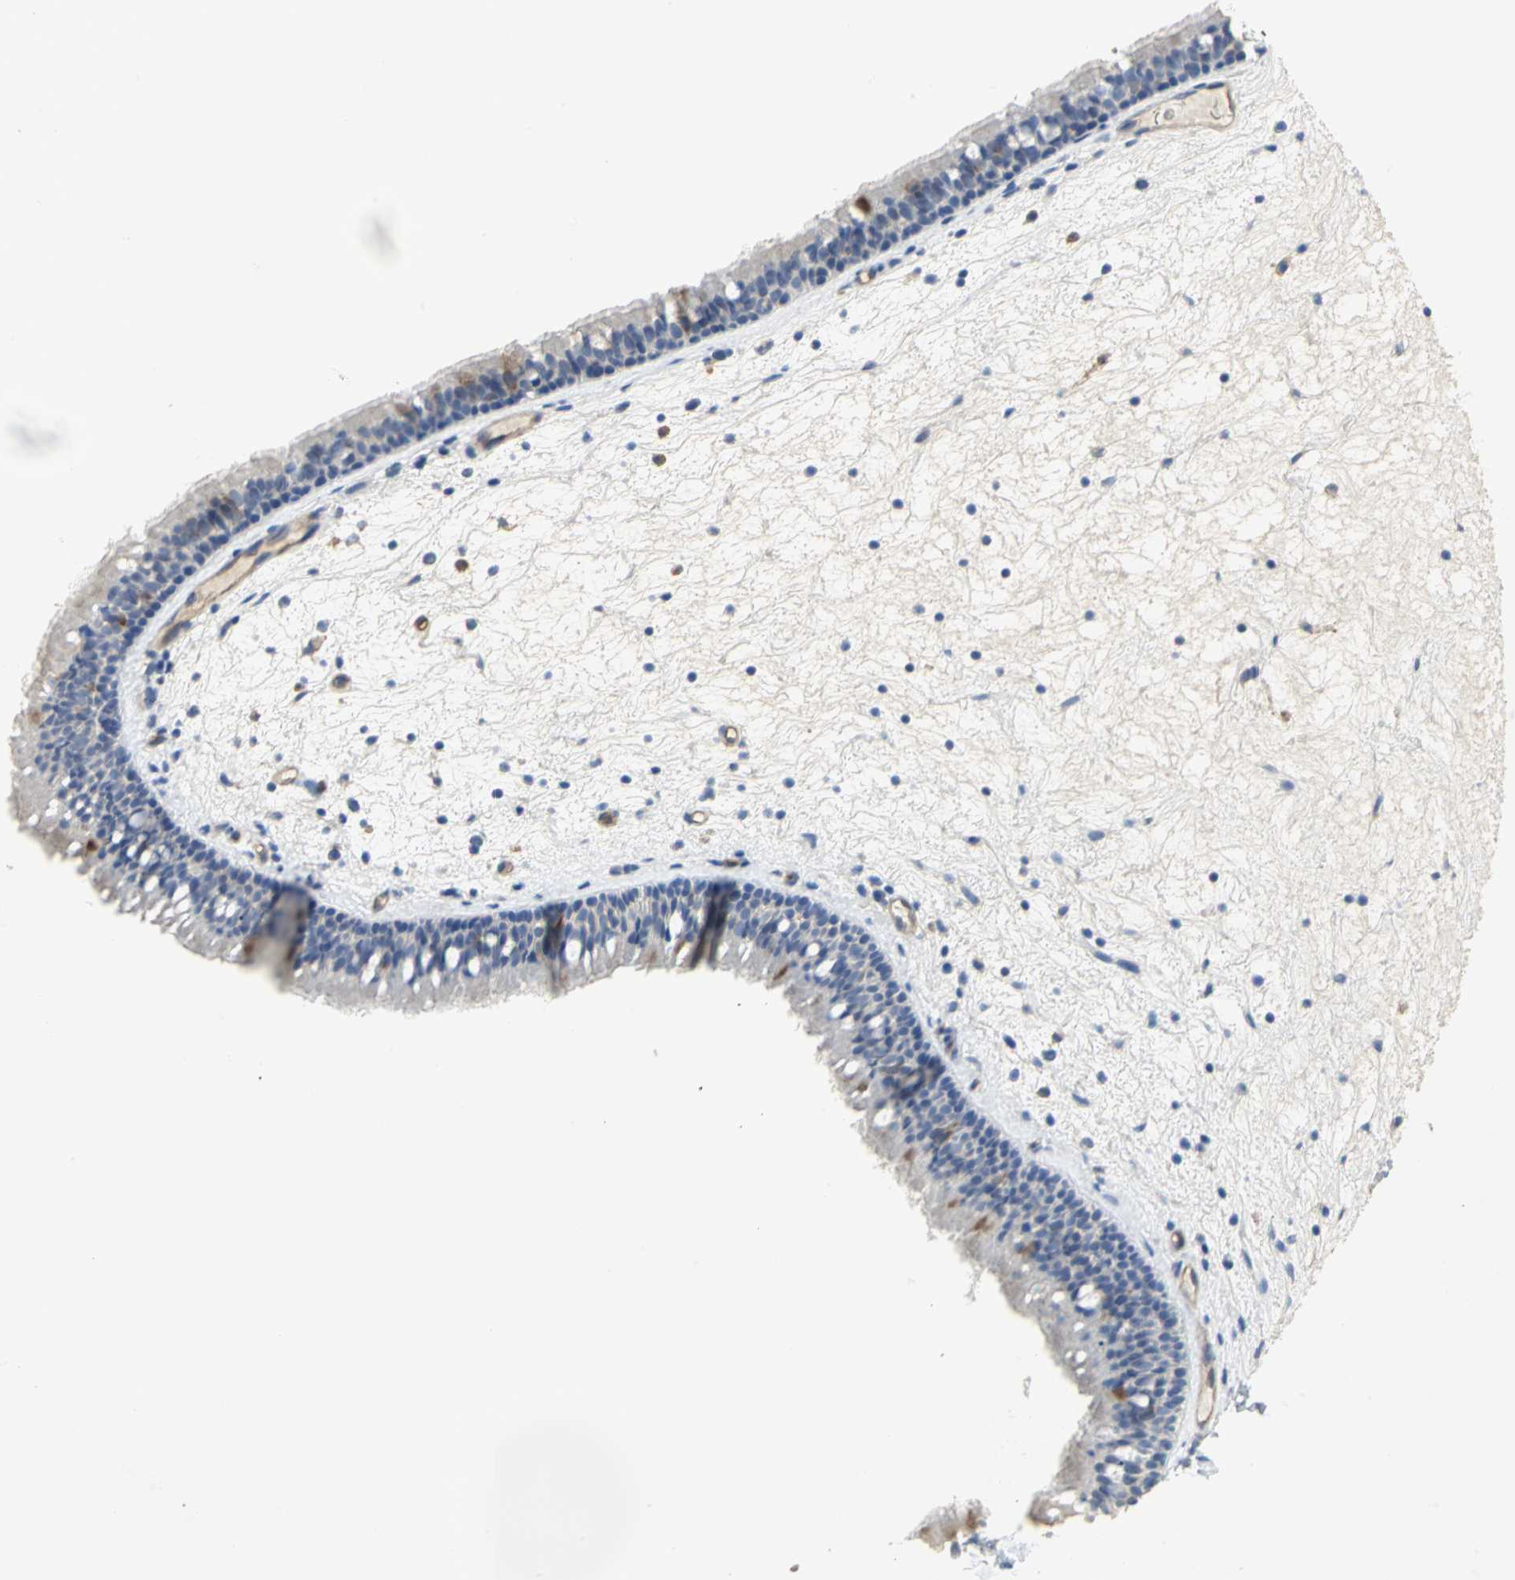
{"staining": {"intensity": "moderate", "quantity": "<25%", "location": "cytoplasmic/membranous"}, "tissue": "nasopharynx", "cell_type": "Respiratory epithelial cells", "image_type": "normal", "snomed": [{"axis": "morphology", "description": "Normal tissue, NOS"}, {"axis": "topography", "description": "Nasopharynx"}], "caption": "The histopathology image shows immunohistochemical staining of unremarkable nasopharynx. There is moderate cytoplasmic/membranous positivity is appreciated in about <25% of respiratory epithelial cells.", "gene": "DLGAP5", "patient": {"sex": "female", "age": 78}}